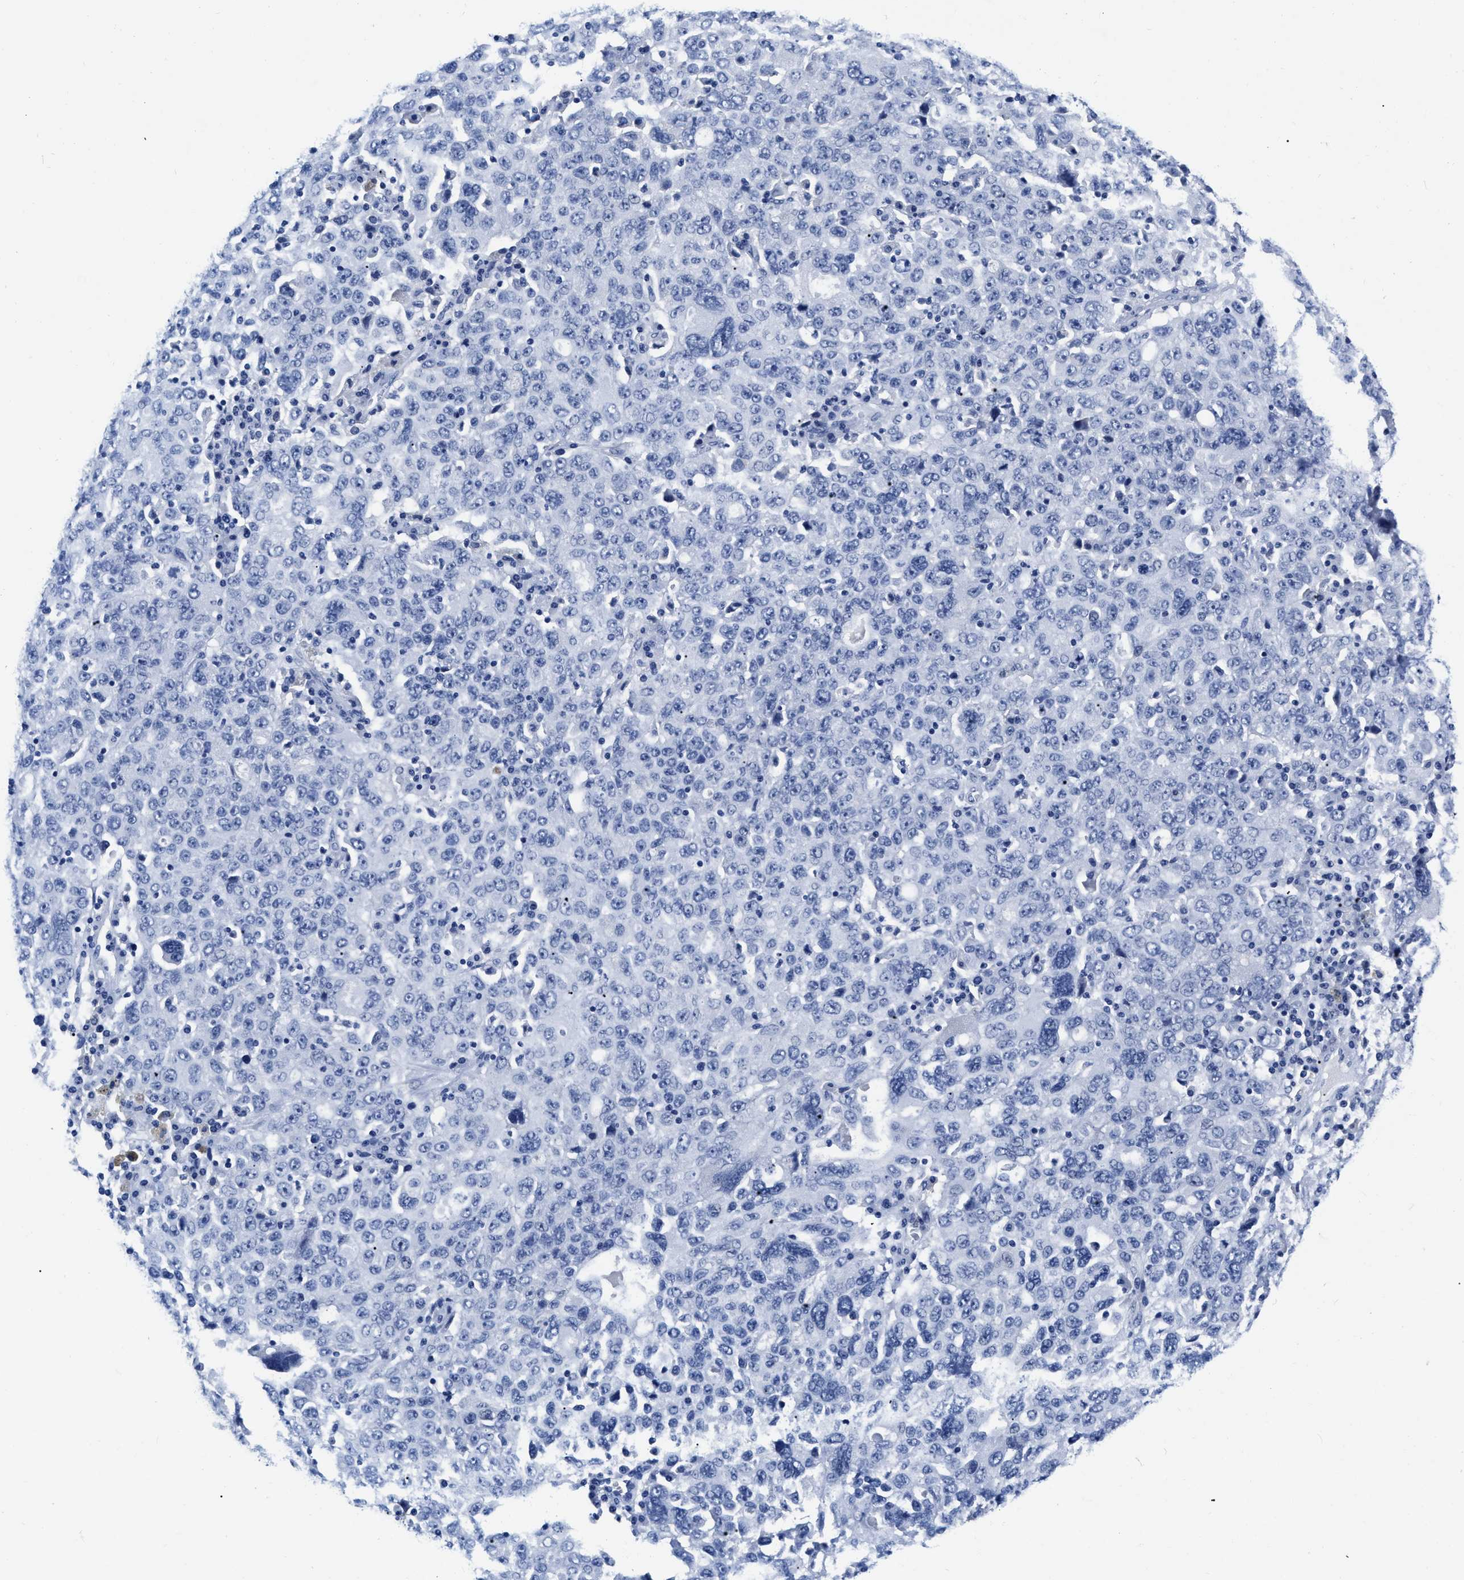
{"staining": {"intensity": "negative", "quantity": "none", "location": "none"}, "tissue": "ovarian cancer", "cell_type": "Tumor cells", "image_type": "cancer", "snomed": [{"axis": "morphology", "description": "Carcinoma, endometroid"}, {"axis": "topography", "description": "Ovary"}], "caption": "There is no significant staining in tumor cells of ovarian cancer. Brightfield microscopy of immunohistochemistry (IHC) stained with DAB (brown) and hematoxylin (blue), captured at high magnification.", "gene": "CER1", "patient": {"sex": "female", "age": 62}}